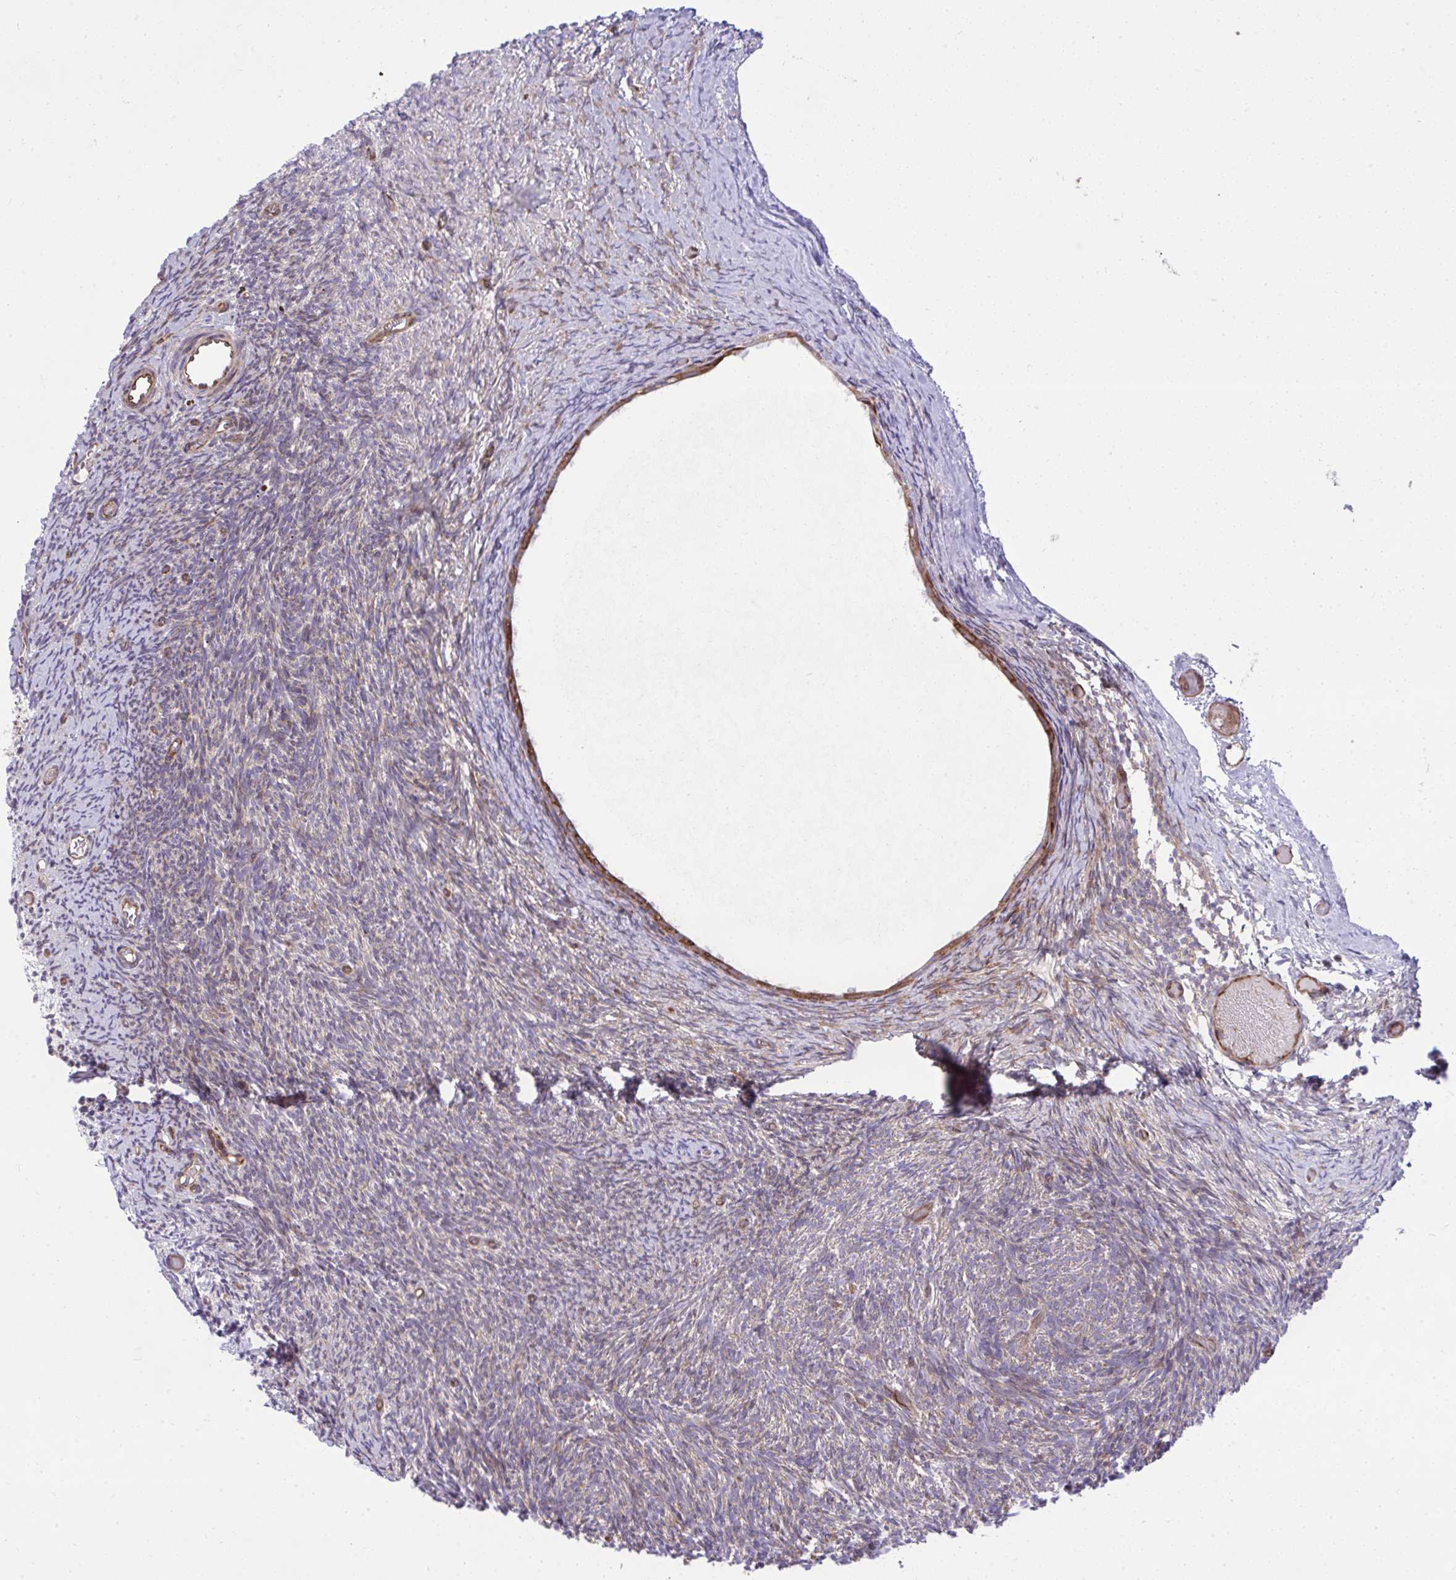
{"staining": {"intensity": "weak", "quantity": "<25%", "location": "cytoplasmic/membranous"}, "tissue": "ovary", "cell_type": "Follicle cells", "image_type": "normal", "snomed": [{"axis": "morphology", "description": "Normal tissue, NOS"}, {"axis": "topography", "description": "Ovary"}], "caption": "IHC of benign human ovary demonstrates no staining in follicle cells.", "gene": "NMNAT3", "patient": {"sex": "female", "age": 39}}